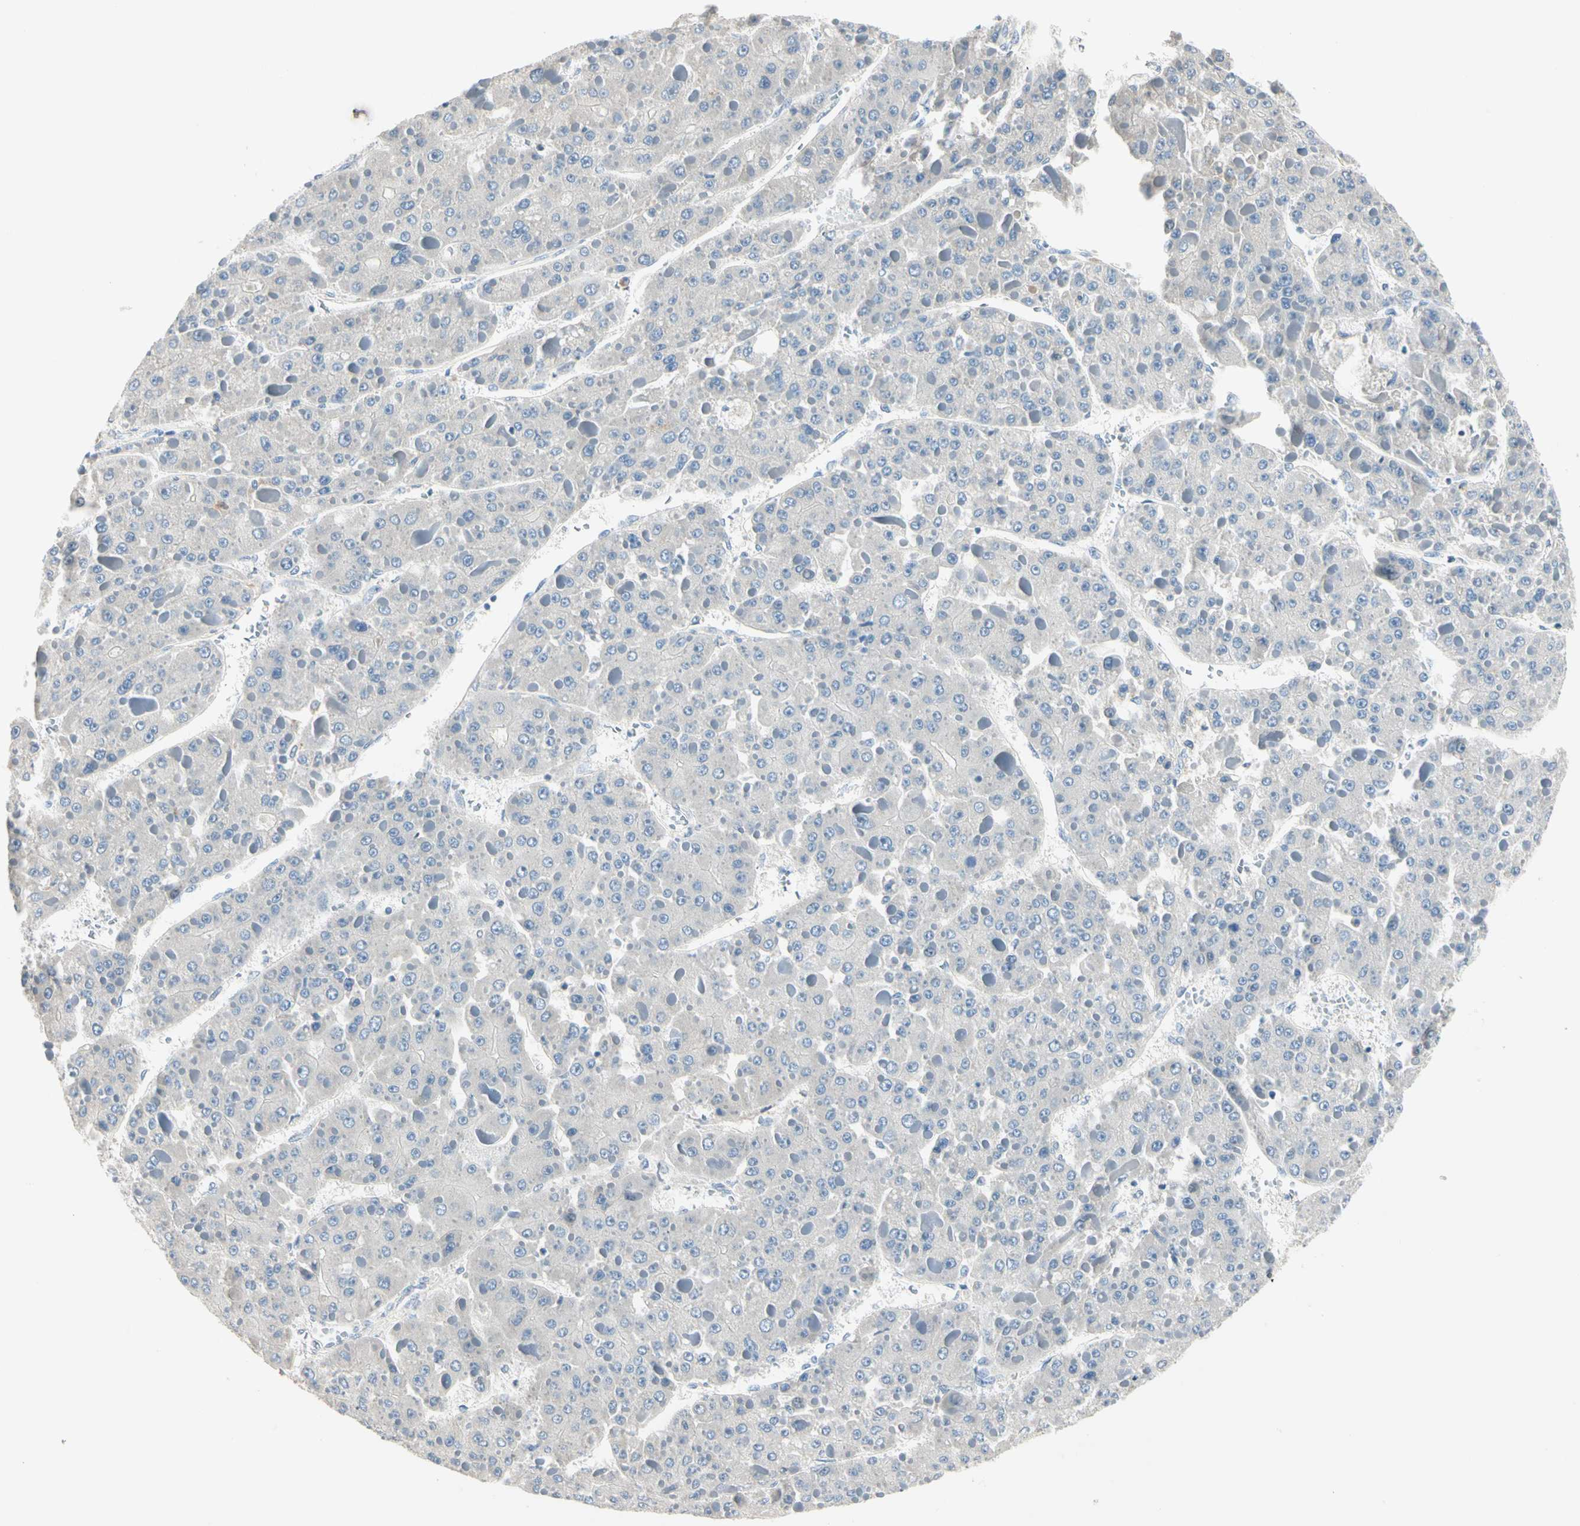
{"staining": {"intensity": "negative", "quantity": "none", "location": "none"}, "tissue": "liver cancer", "cell_type": "Tumor cells", "image_type": "cancer", "snomed": [{"axis": "morphology", "description": "Carcinoma, Hepatocellular, NOS"}, {"axis": "topography", "description": "Liver"}], "caption": "DAB immunohistochemical staining of liver cancer (hepatocellular carcinoma) demonstrates no significant positivity in tumor cells. The staining is performed using DAB (3,3'-diaminobenzidine) brown chromogen with nuclei counter-stained in using hematoxylin.", "gene": "GPR153", "patient": {"sex": "female", "age": 73}}